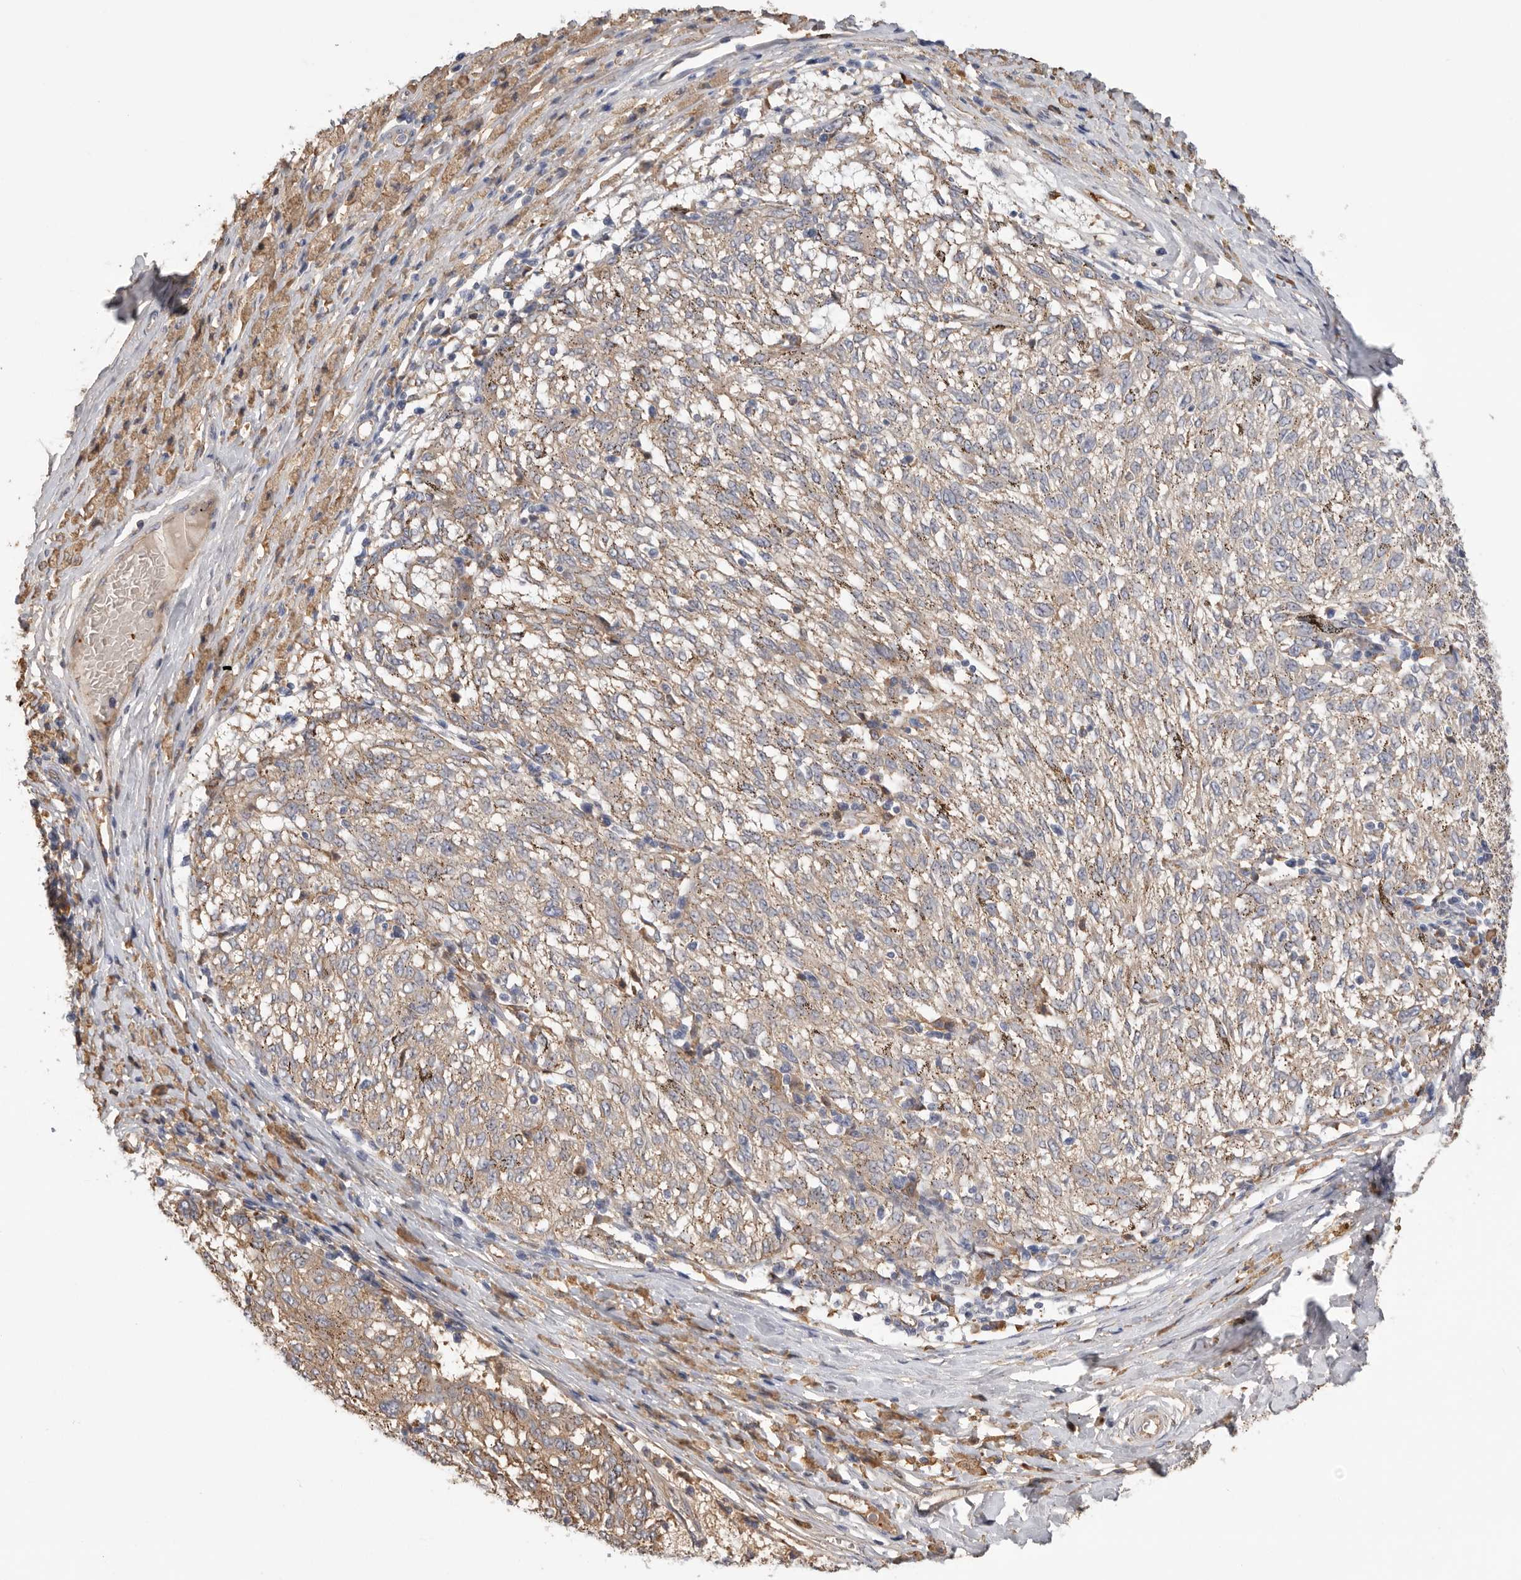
{"staining": {"intensity": "weak", "quantity": "25%-75%", "location": "cytoplasmic/membranous"}, "tissue": "melanoma", "cell_type": "Tumor cells", "image_type": "cancer", "snomed": [{"axis": "morphology", "description": "Malignant melanoma, NOS"}, {"axis": "topography", "description": "Skin"}], "caption": "Human melanoma stained with a brown dye exhibits weak cytoplasmic/membranous positive staining in approximately 25%-75% of tumor cells.", "gene": "CDC42BPB", "patient": {"sex": "female", "age": 72}}